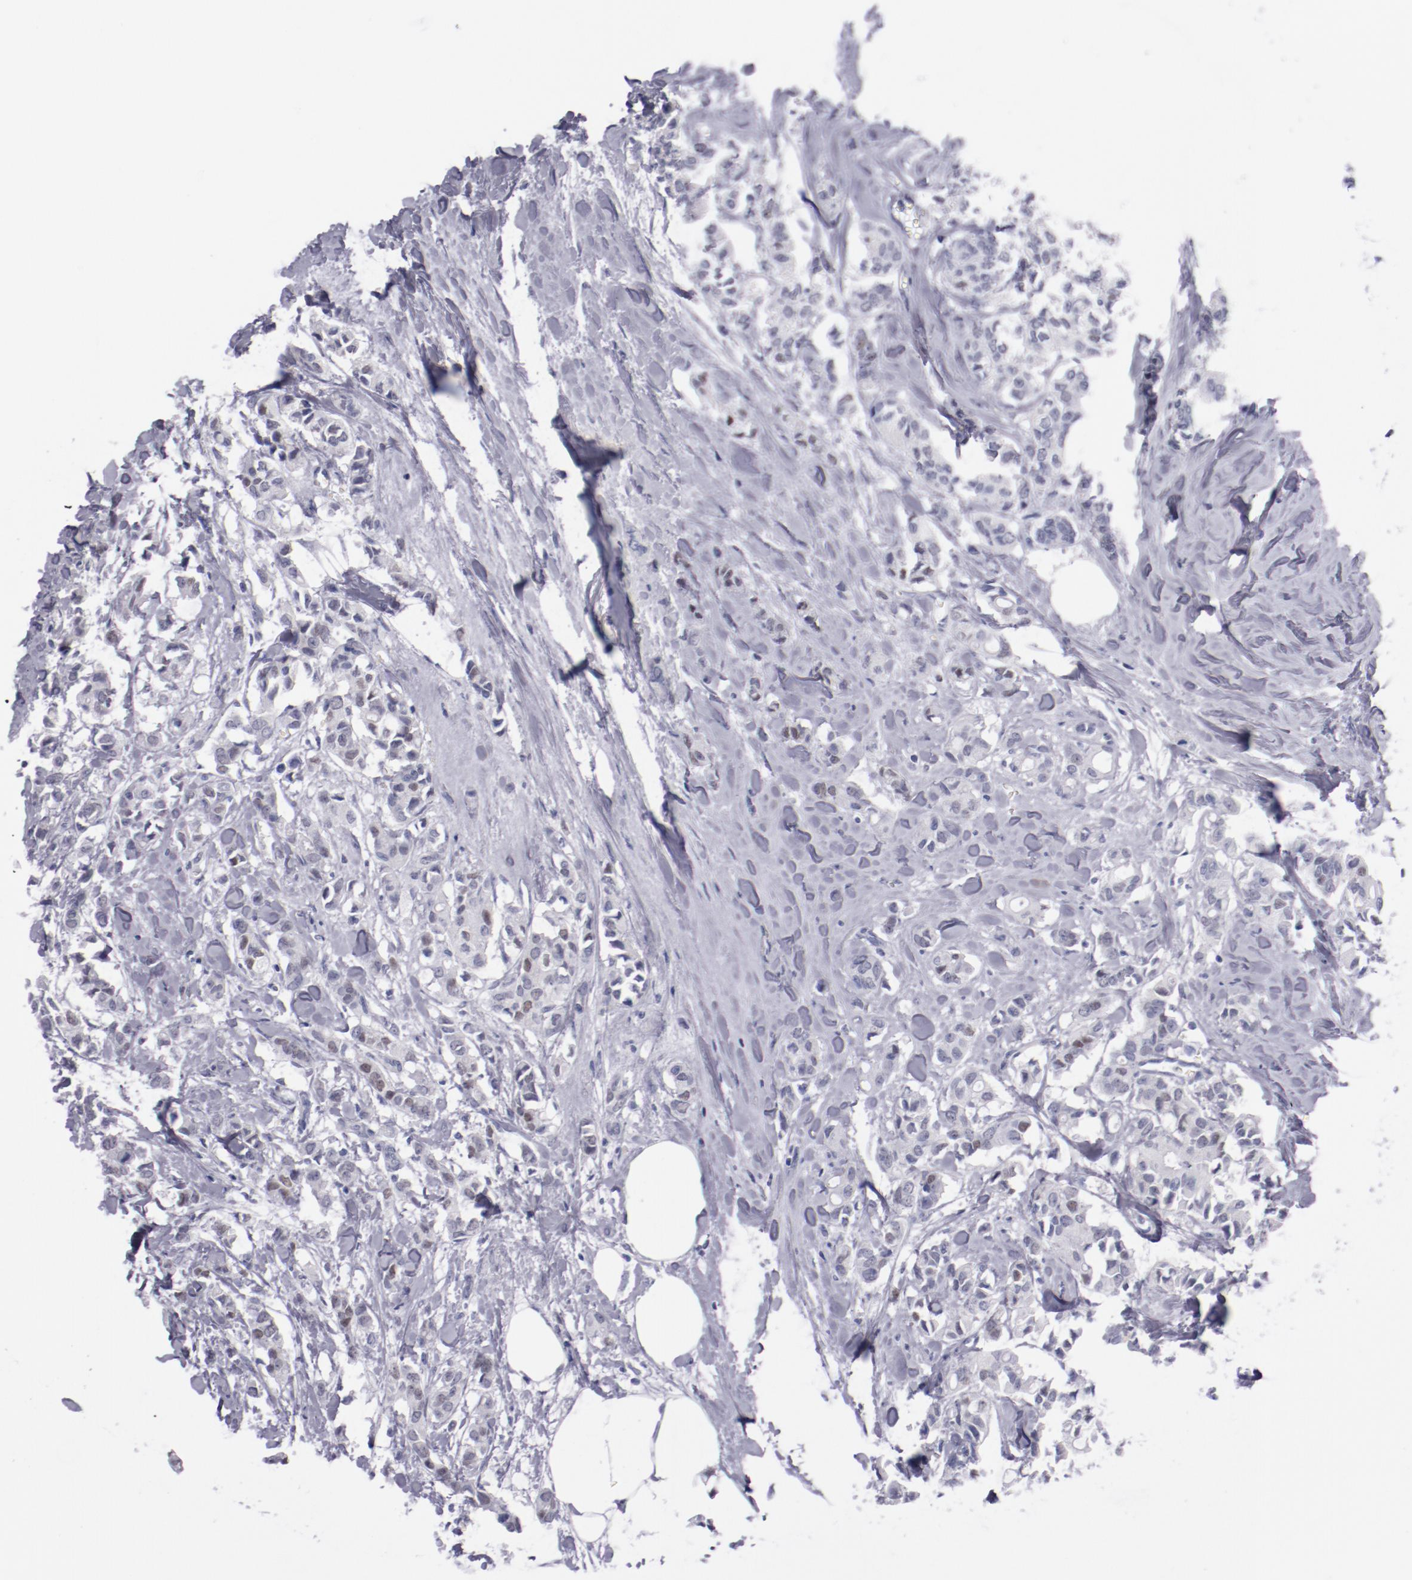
{"staining": {"intensity": "weak", "quantity": "<25%", "location": "nuclear"}, "tissue": "breast cancer", "cell_type": "Tumor cells", "image_type": "cancer", "snomed": [{"axis": "morphology", "description": "Duct carcinoma"}, {"axis": "topography", "description": "Breast"}], "caption": "An immunohistochemistry (IHC) micrograph of breast cancer (invasive ductal carcinoma) is shown. There is no staining in tumor cells of breast cancer (invasive ductal carcinoma). The staining was performed using DAB to visualize the protein expression in brown, while the nuclei were stained in blue with hematoxylin (Magnification: 20x).", "gene": "HNF1B", "patient": {"sex": "female", "age": 84}}